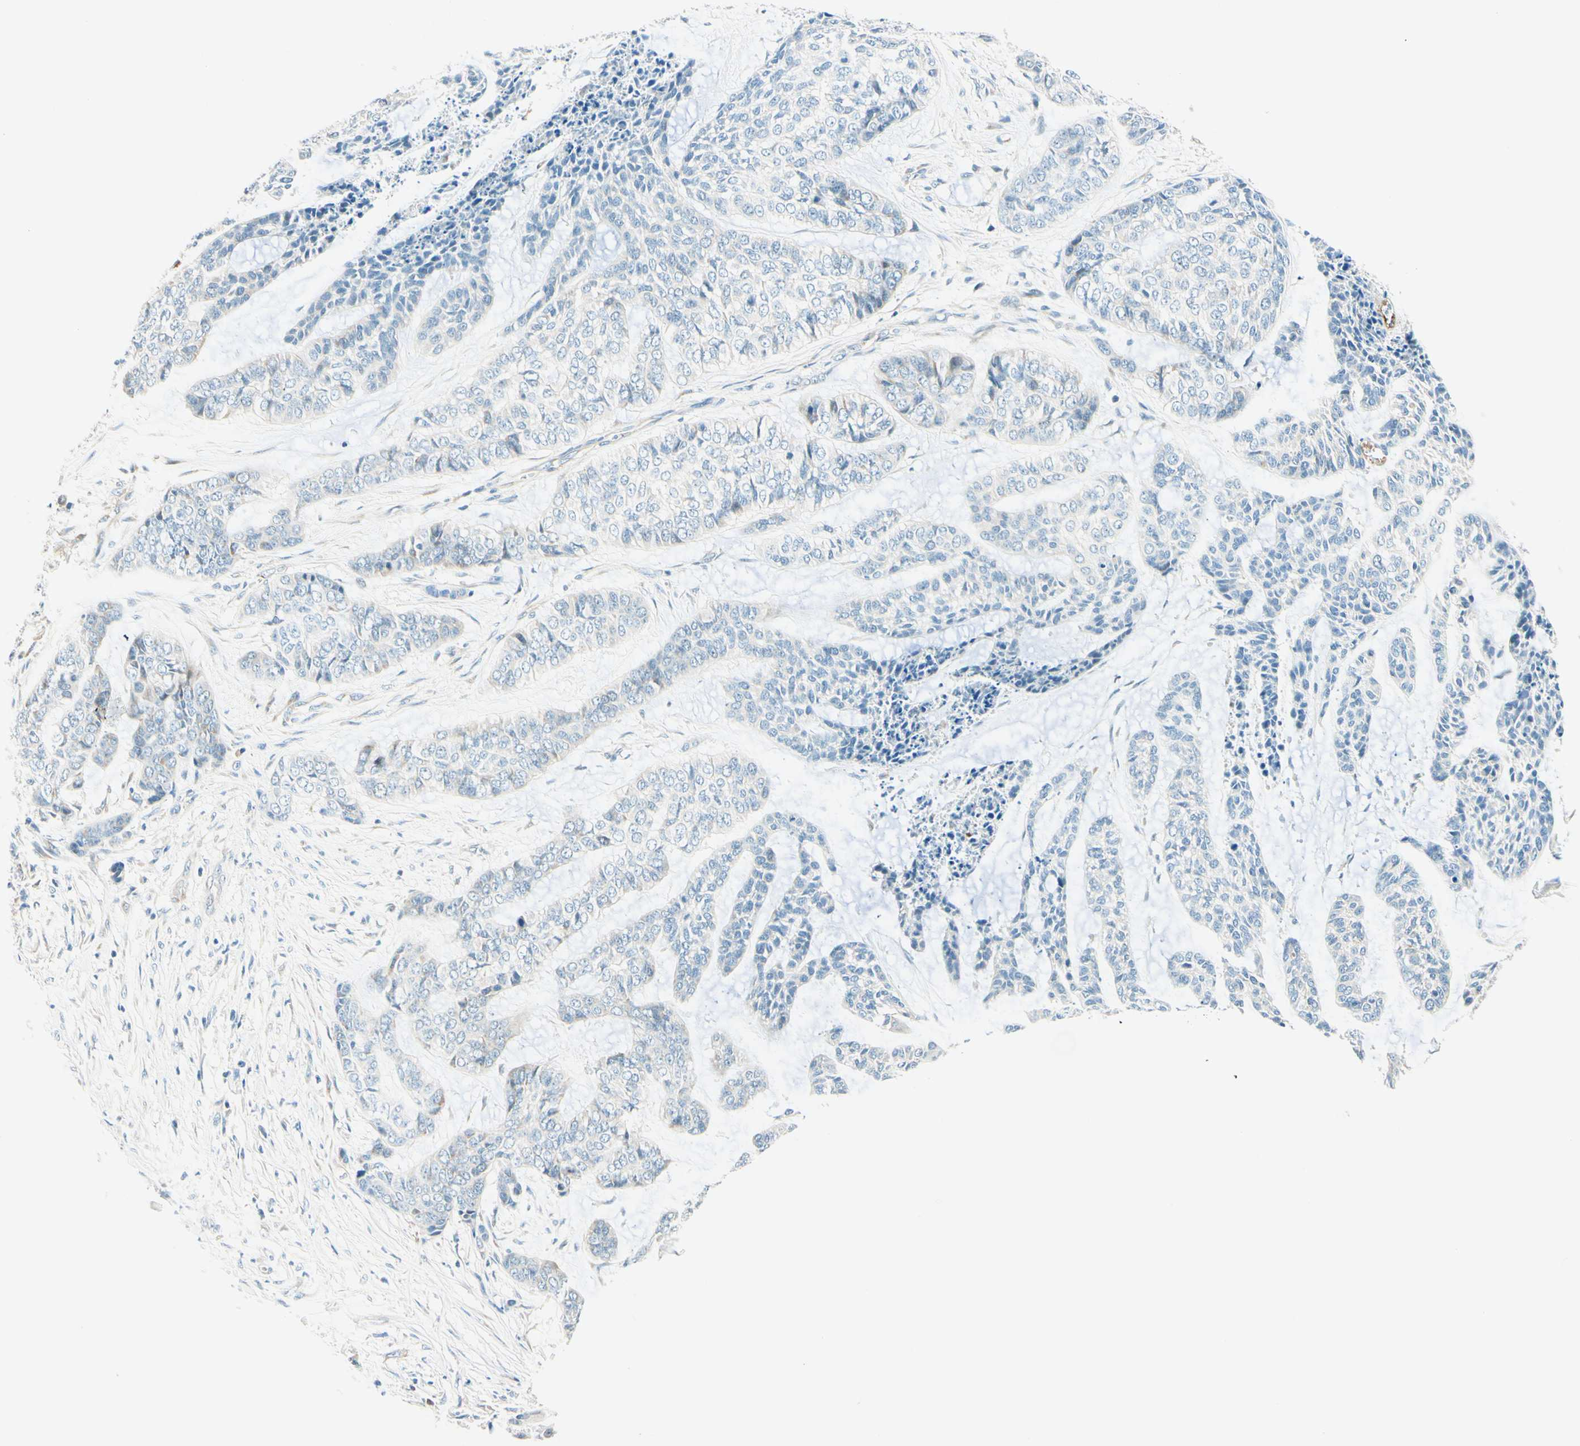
{"staining": {"intensity": "negative", "quantity": "none", "location": "none"}, "tissue": "skin cancer", "cell_type": "Tumor cells", "image_type": "cancer", "snomed": [{"axis": "morphology", "description": "Basal cell carcinoma"}, {"axis": "topography", "description": "Skin"}], "caption": "The immunohistochemistry histopathology image has no significant positivity in tumor cells of basal cell carcinoma (skin) tissue. The staining is performed using DAB (3,3'-diaminobenzidine) brown chromogen with nuclei counter-stained in using hematoxylin.", "gene": "TAOK2", "patient": {"sex": "female", "age": 64}}